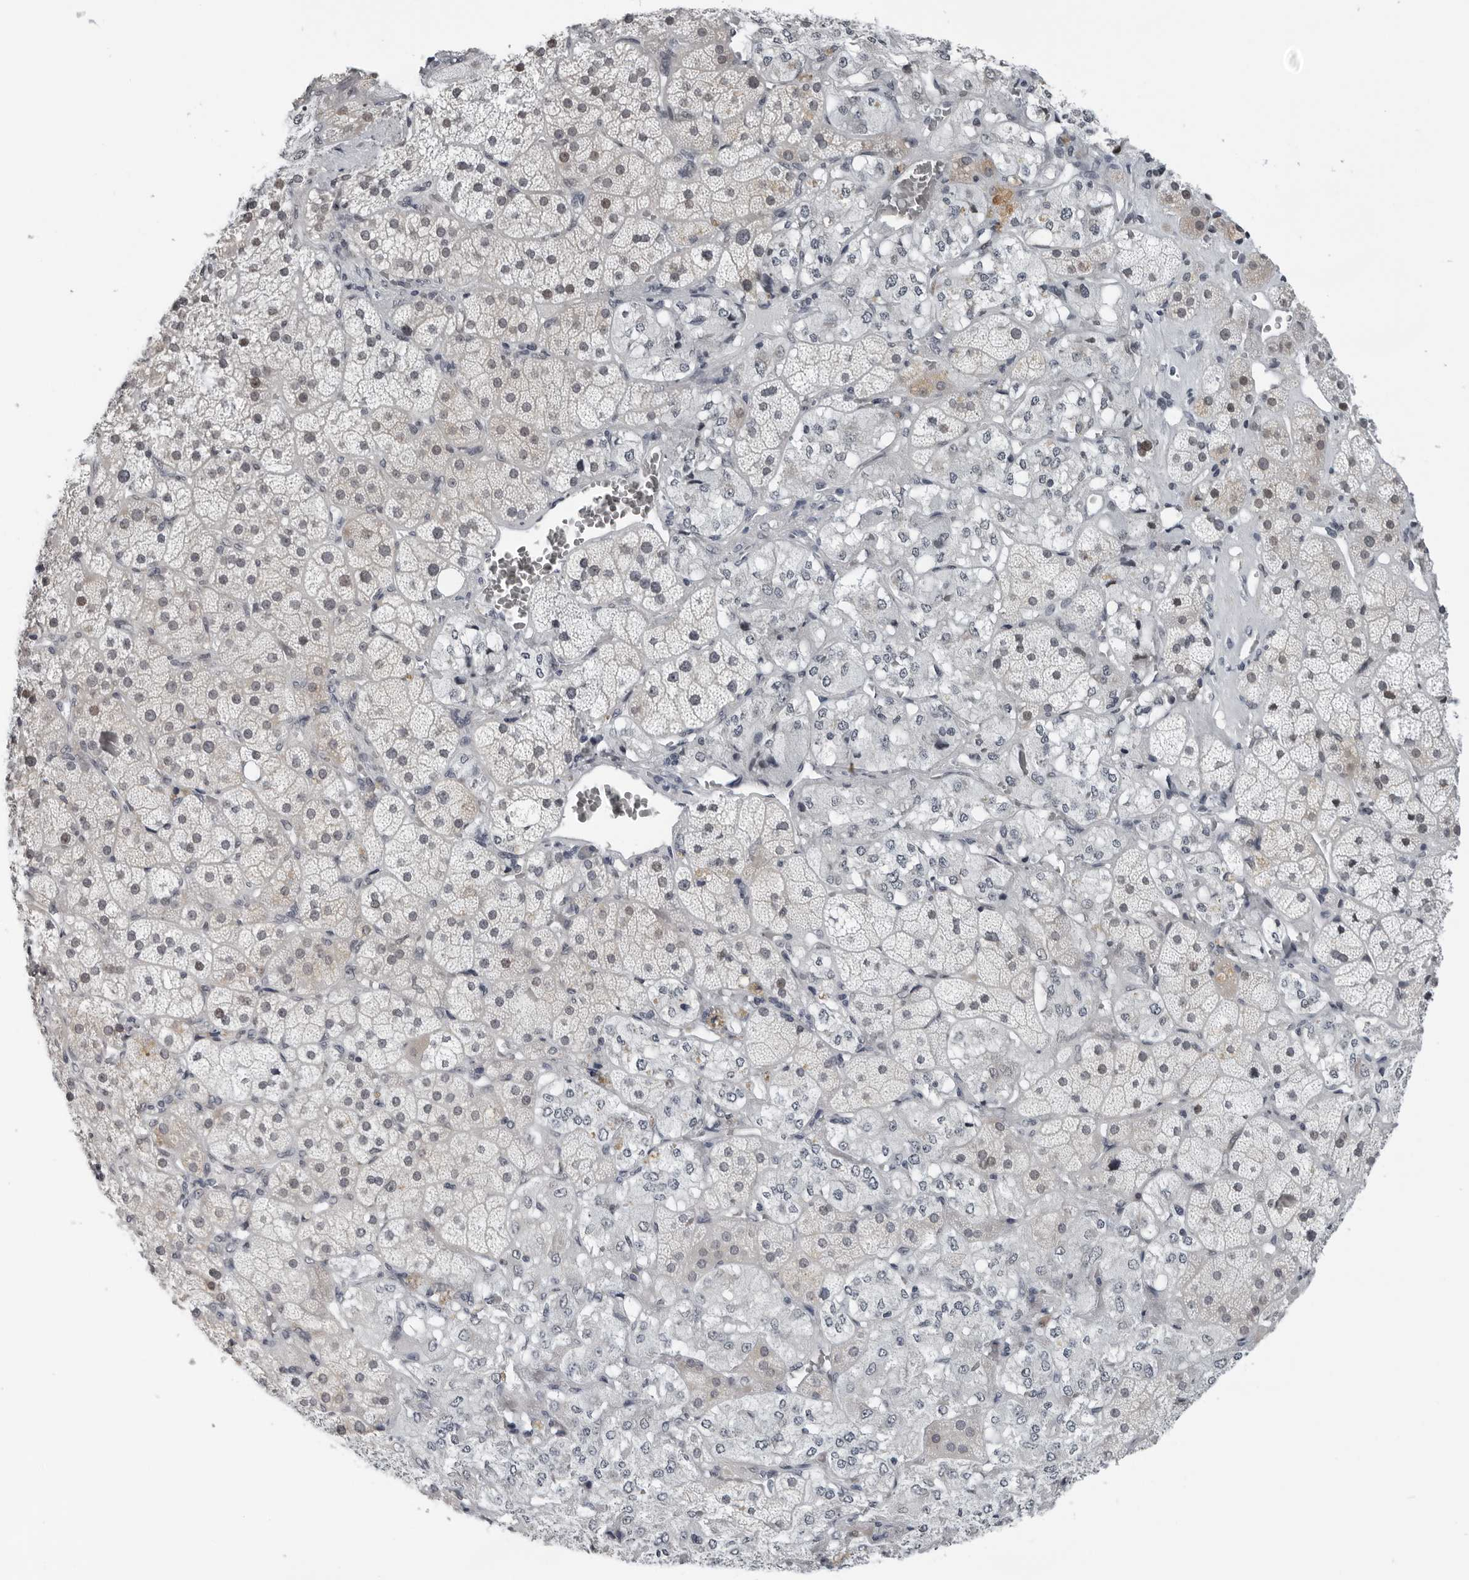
{"staining": {"intensity": "moderate", "quantity": "25%-75%", "location": "nuclear"}, "tissue": "adrenal gland", "cell_type": "Glandular cells", "image_type": "normal", "snomed": [{"axis": "morphology", "description": "Normal tissue, NOS"}, {"axis": "topography", "description": "Adrenal gland"}], "caption": "The histopathology image reveals staining of benign adrenal gland, revealing moderate nuclear protein staining (brown color) within glandular cells.", "gene": "PPP1R42", "patient": {"sex": "male", "age": 57}}